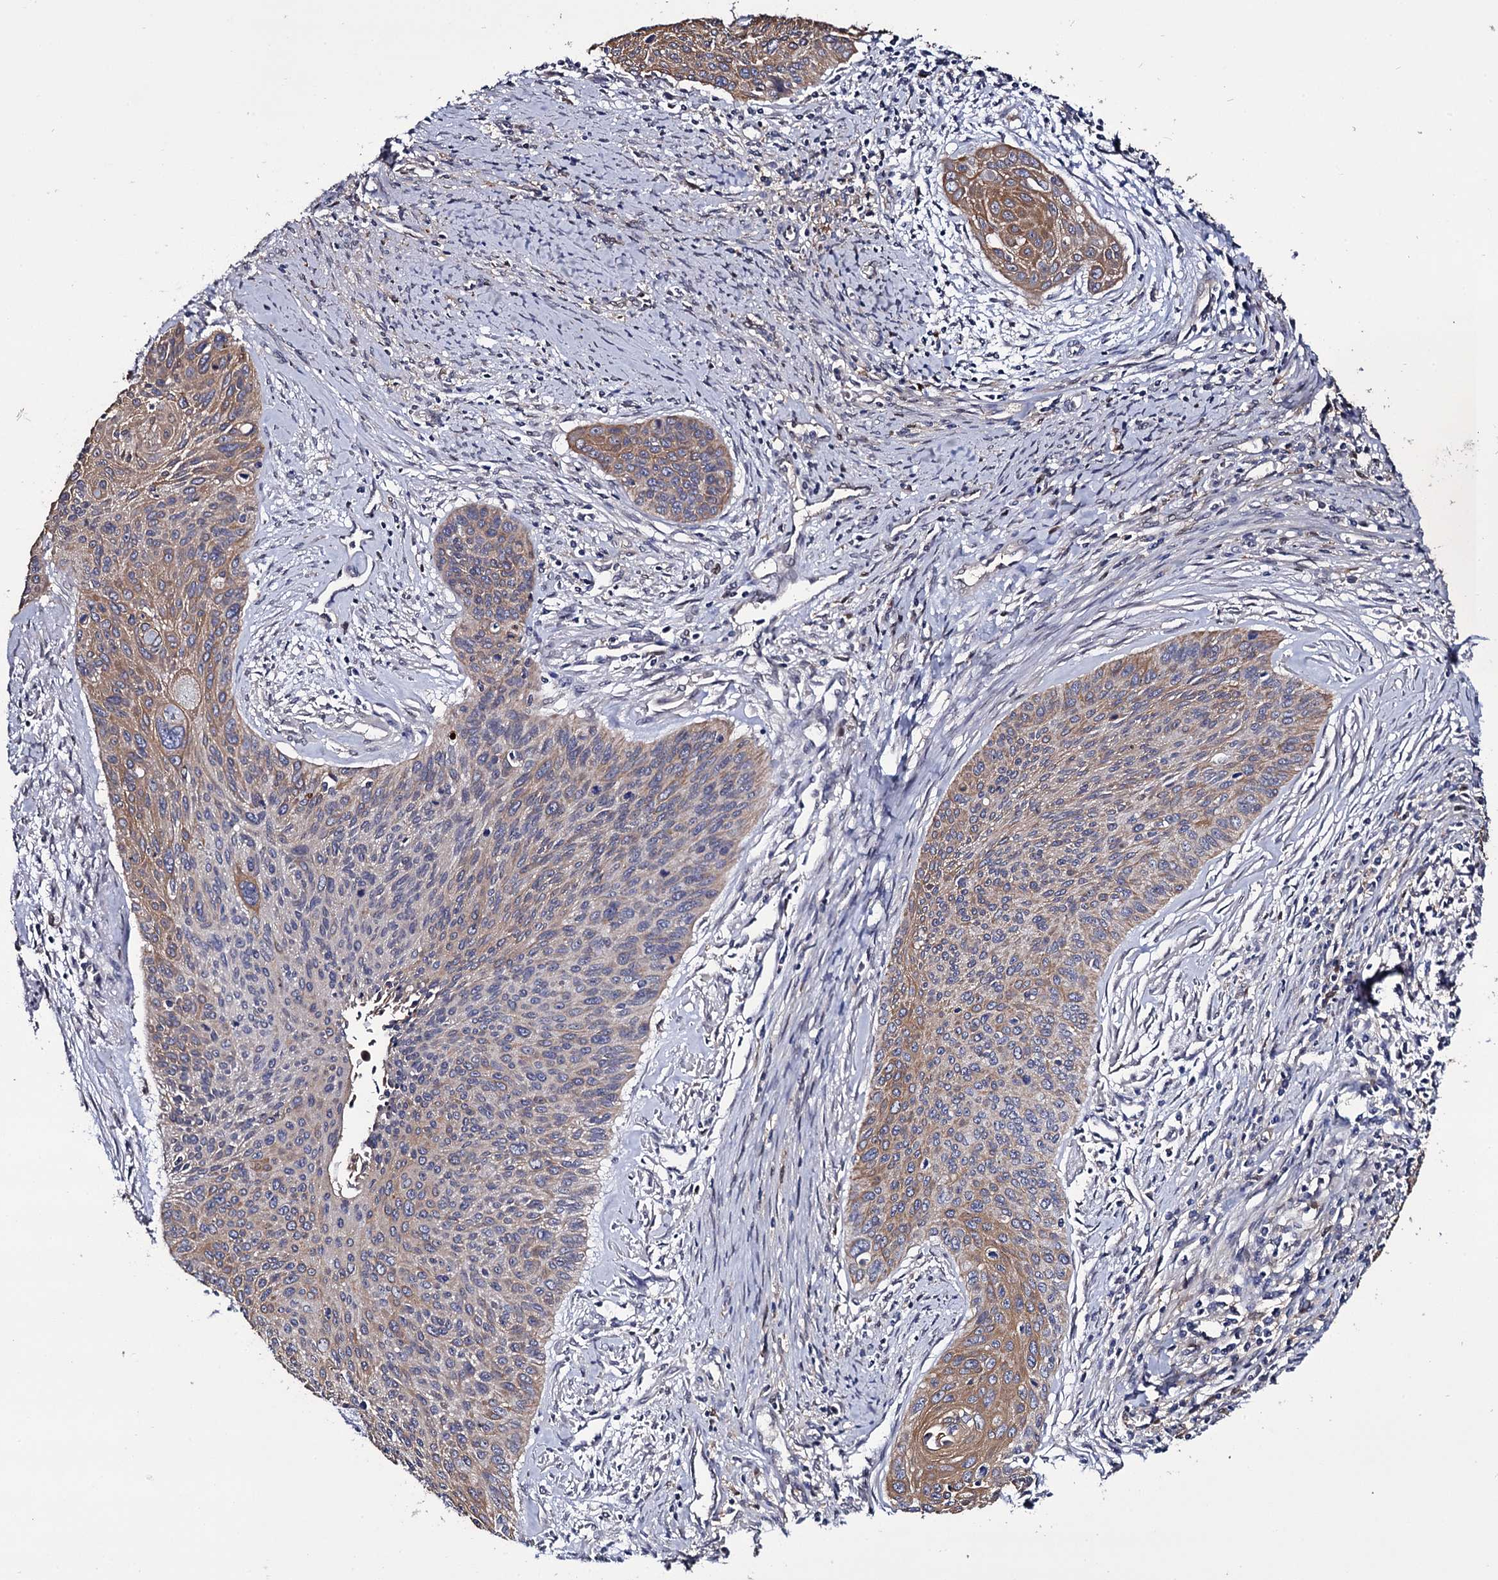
{"staining": {"intensity": "moderate", "quantity": "25%-75%", "location": "cytoplasmic/membranous"}, "tissue": "cervical cancer", "cell_type": "Tumor cells", "image_type": "cancer", "snomed": [{"axis": "morphology", "description": "Squamous cell carcinoma, NOS"}, {"axis": "topography", "description": "Cervix"}], "caption": "Cervical cancer stained with a brown dye exhibits moderate cytoplasmic/membranous positive positivity in about 25%-75% of tumor cells.", "gene": "CRYL1", "patient": {"sex": "female", "age": 55}}